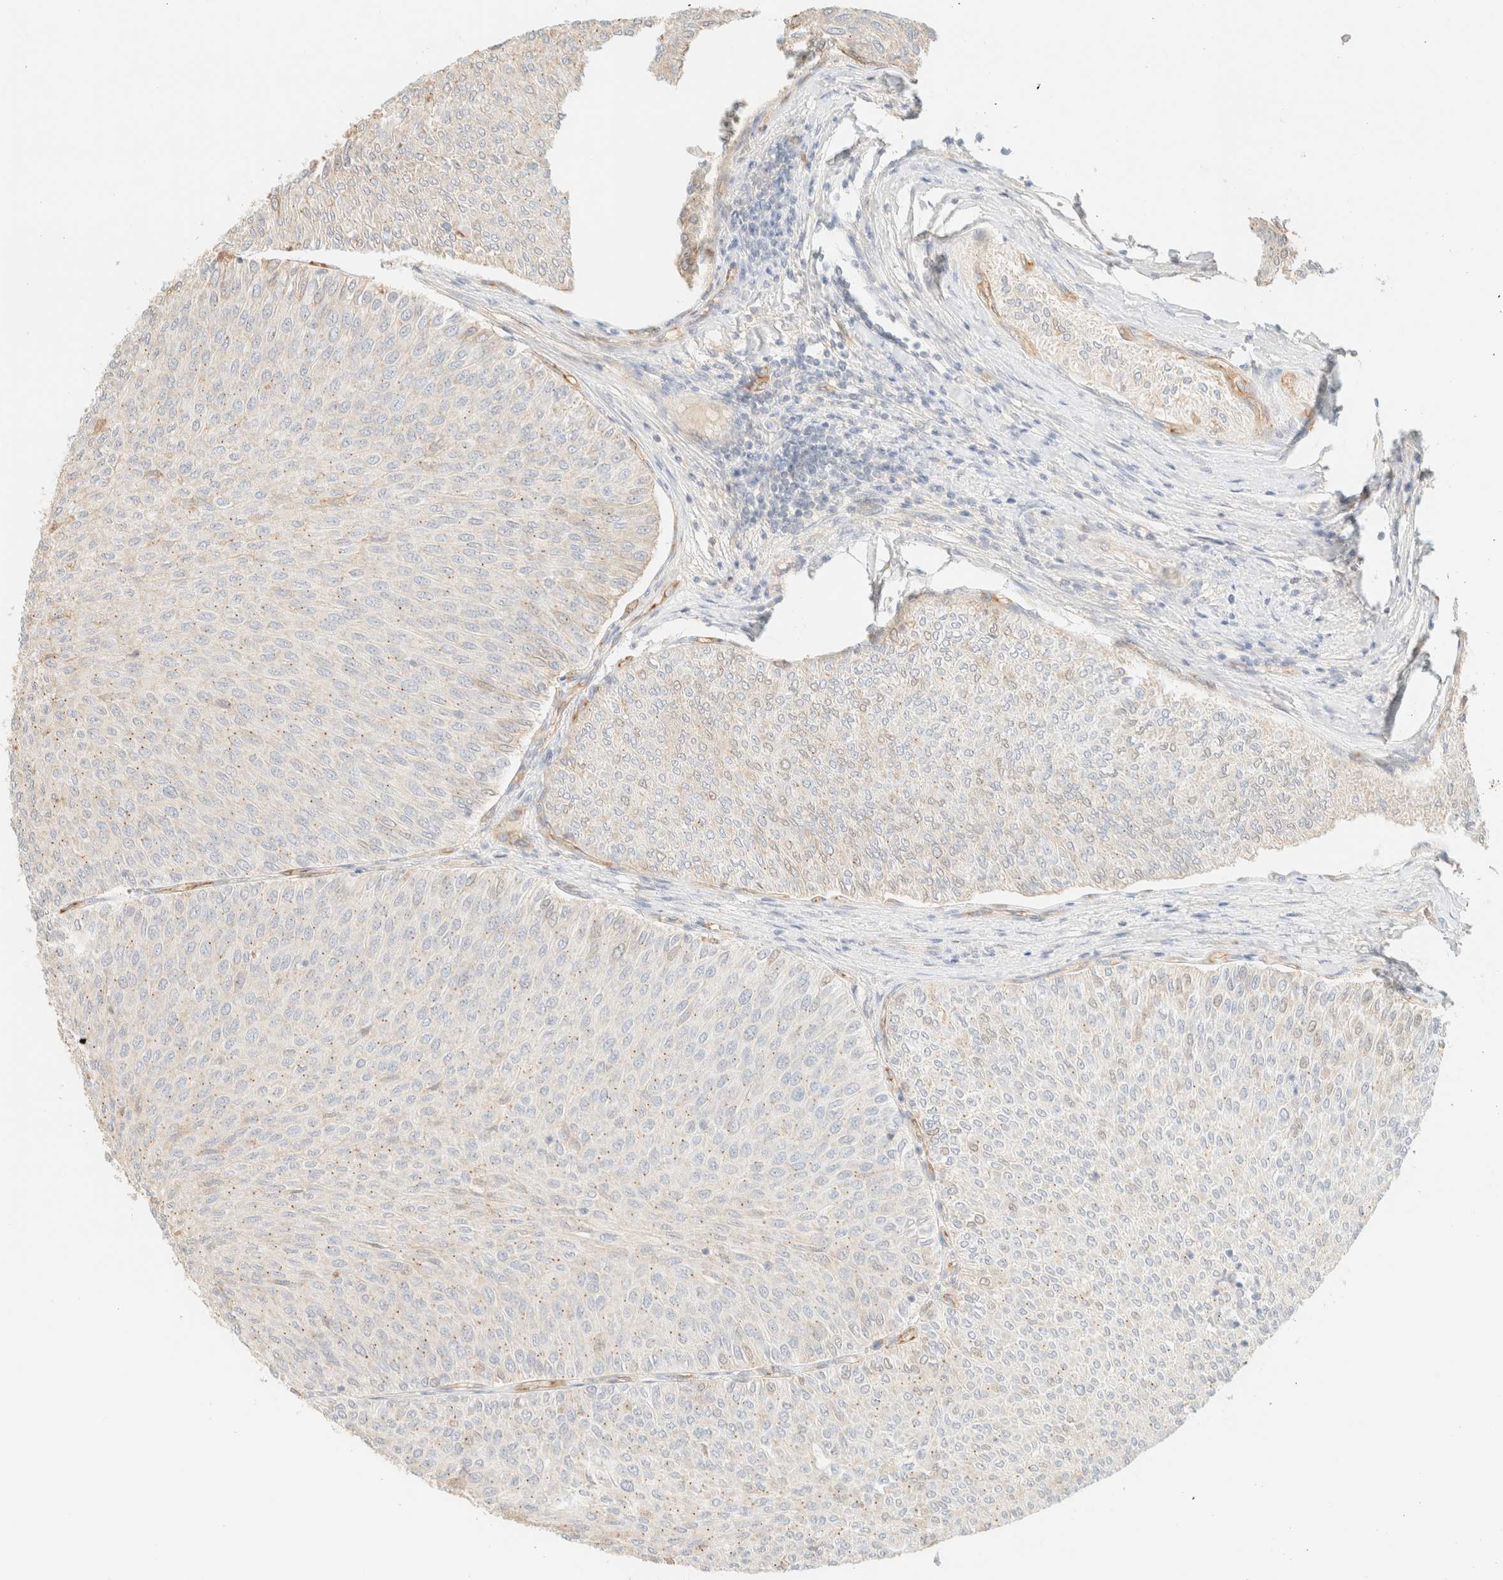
{"staining": {"intensity": "negative", "quantity": "none", "location": "none"}, "tissue": "urothelial cancer", "cell_type": "Tumor cells", "image_type": "cancer", "snomed": [{"axis": "morphology", "description": "Urothelial carcinoma, Low grade"}, {"axis": "topography", "description": "Urinary bladder"}], "caption": "Micrograph shows no significant protein staining in tumor cells of low-grade urothelial carcinoma.", "gene": "SPARCL1", "patient": {"sex": "male", "age": 78}}